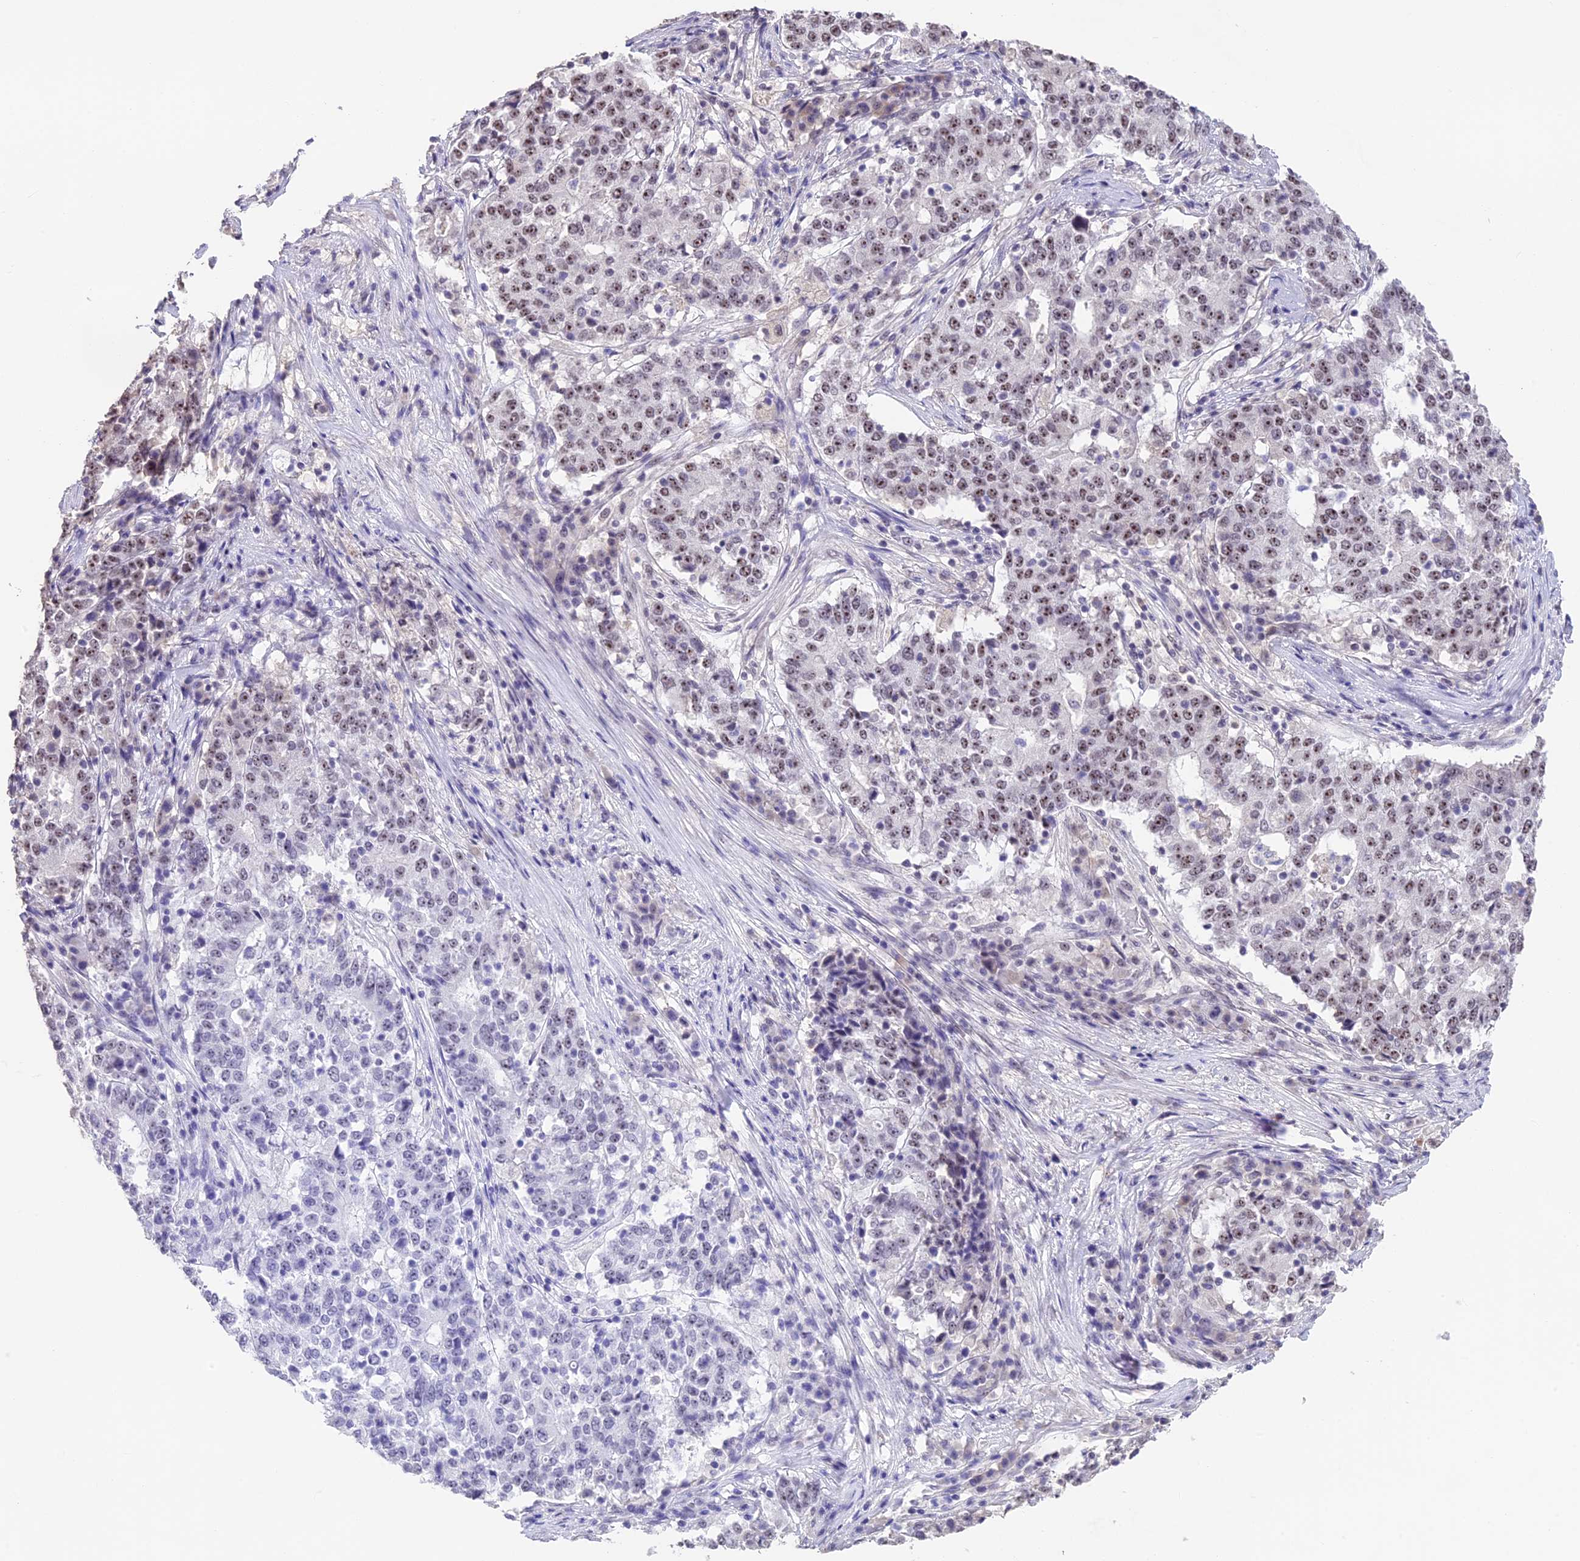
{"staining": {"intensity": "moderate", "quantity": "25%-75%", "location": "nuclear"}, "tissue": "stomach cancer", "cell_type": "Tumor cells", "image_type": "cancer", "snomed": [{"axis": "morphology", "description": "Adenocarcinoma, NOS"}, {"axis": "topography", "description": "Stomach"}], "caption": "Stomach cancer tissue displays moderate nuclear expression in approximately 25%-75% of tumor cells", "gene": "SETD2", "patient": {"sex": "male", "age": 59}}